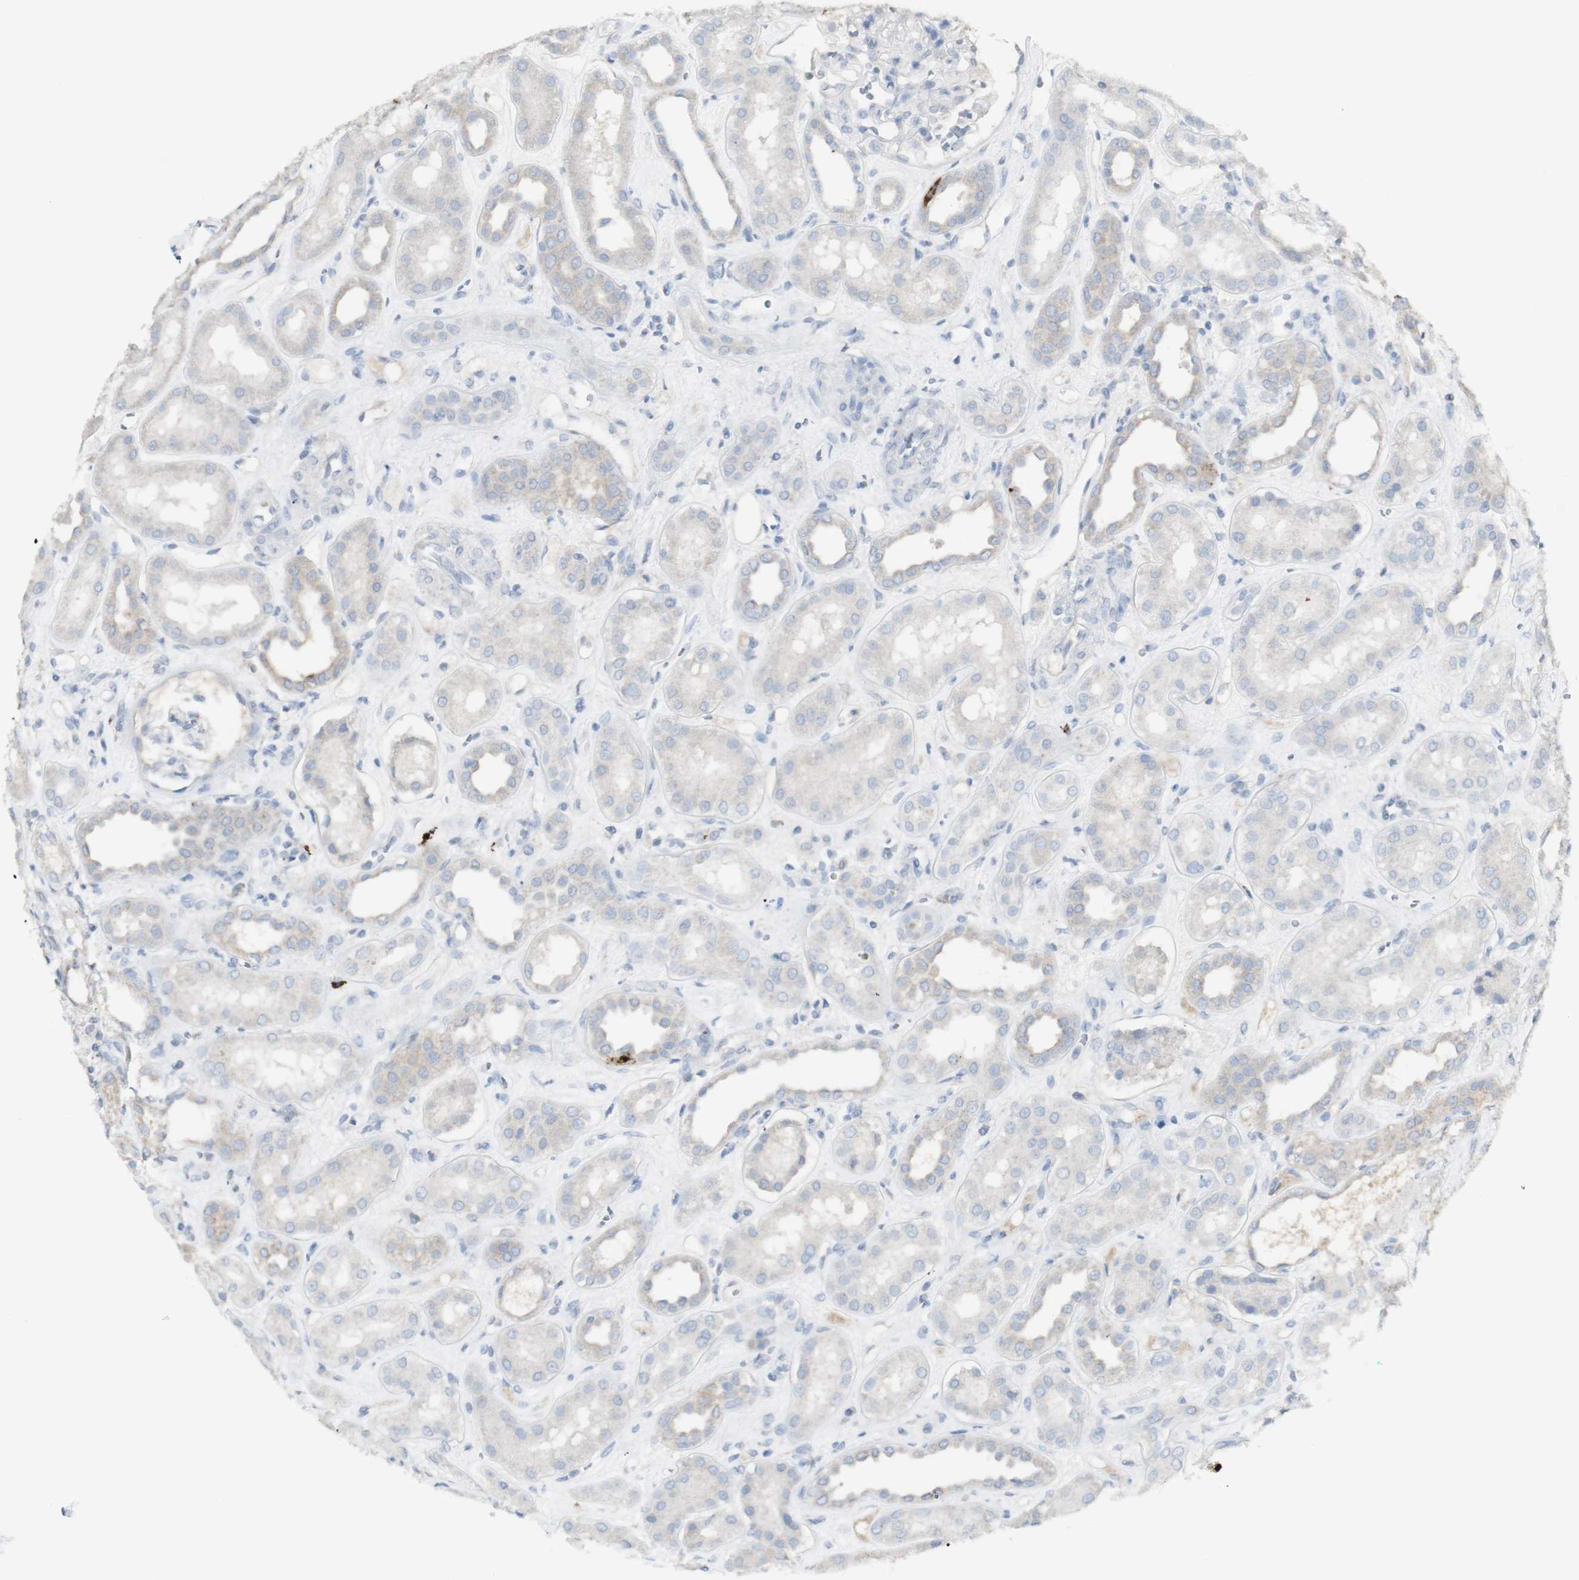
{"staining": {"intensity": "negative", "quantity": "none", "location": "none"}, "tissue": "kidney", "cell_type": "Cells in glomeruli", "image_type": "normal", "snomed": [{"axis": "morphology", "description": "Normal tissue, NOS"}, {"axis": "topography", "description": "Kidney"}], "caption": "Photomicrograph shows no significant protein expression in cells in glomeruli of unremarkable kidney.", "gene": "CD207", "patient": {"sex": "male", "age": 59}}